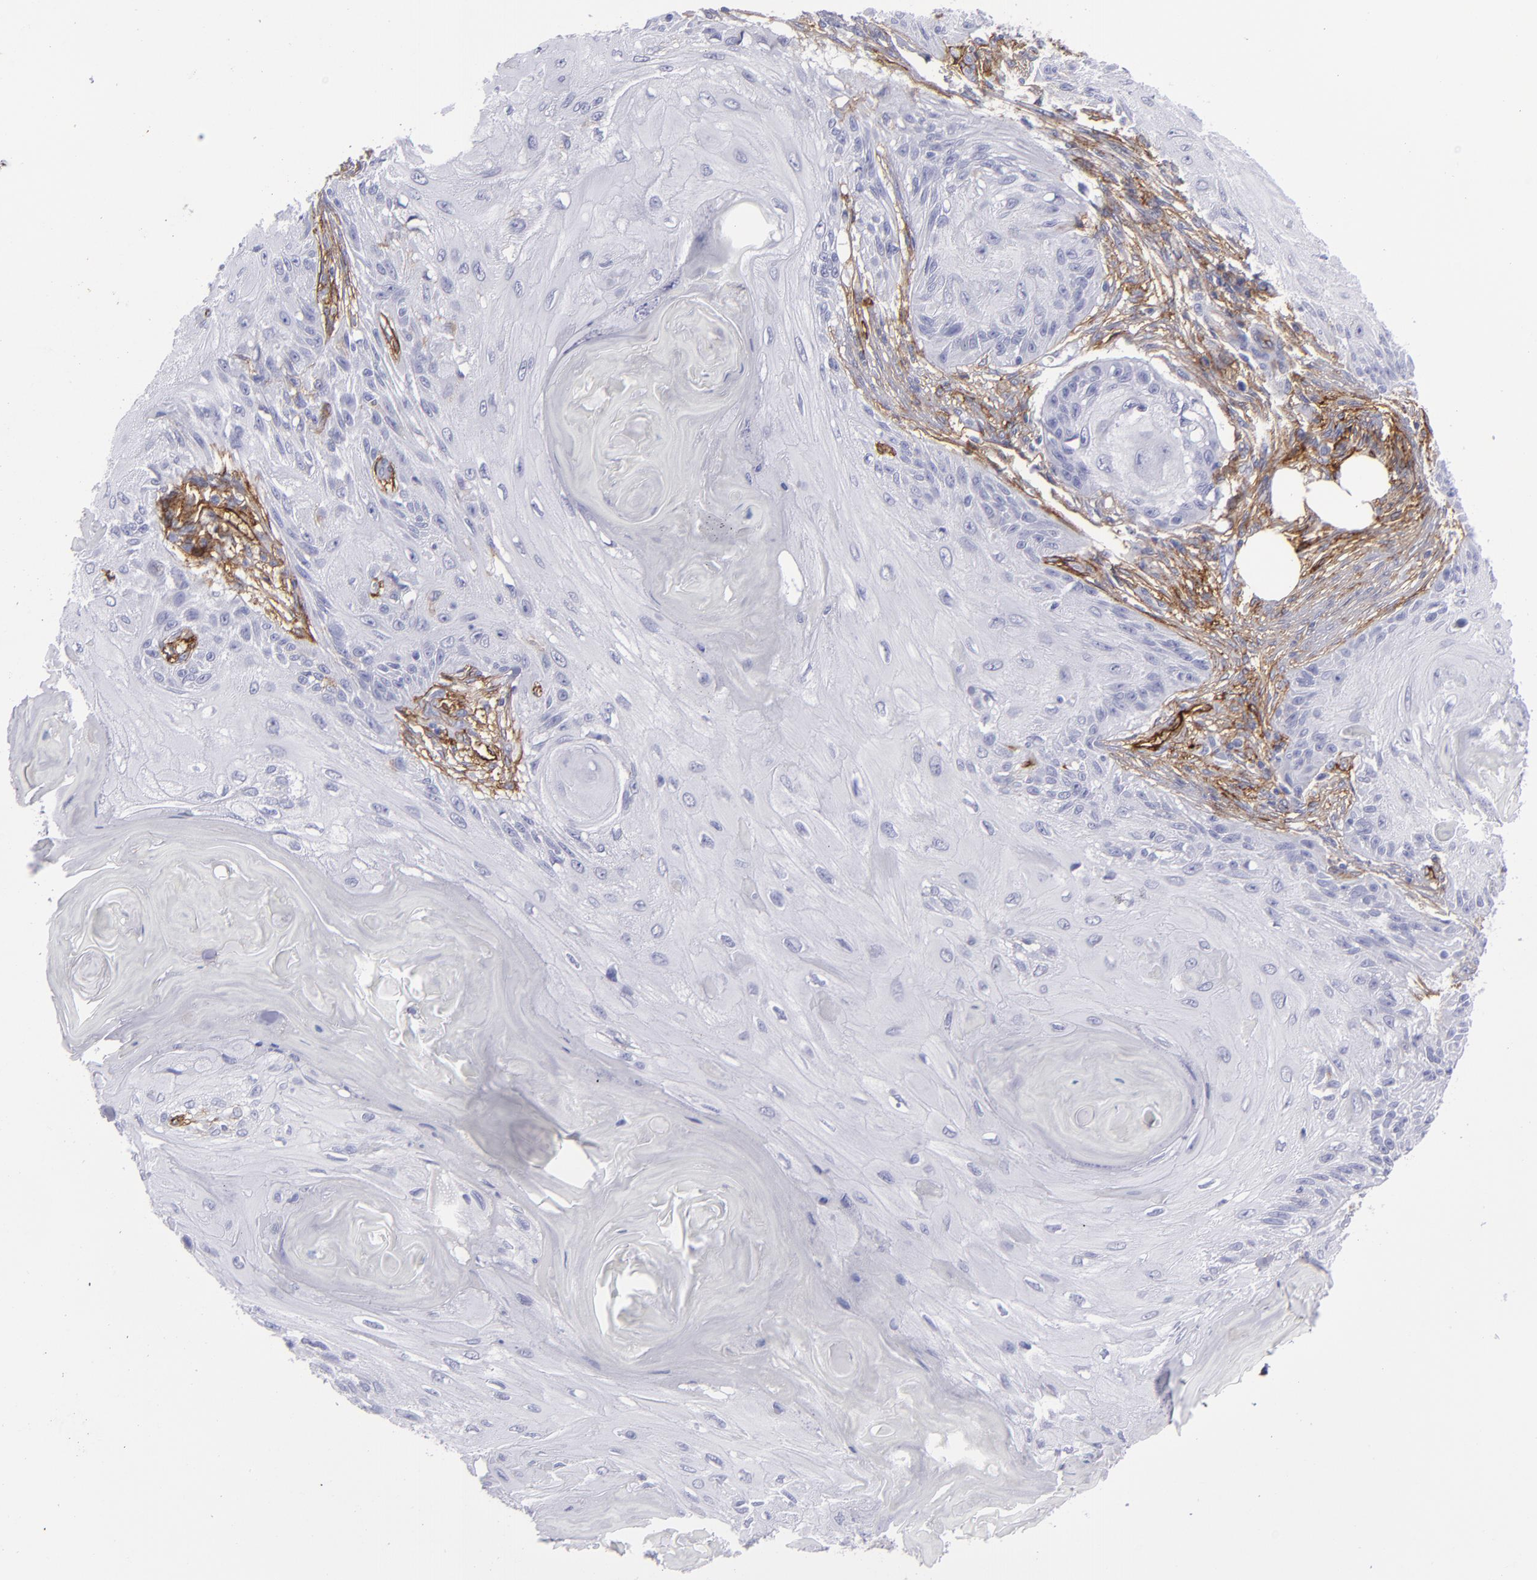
{"staining": {"intensity": "negative", "quantity": "none", "location": "none"}, "tissue": "skin cancer", "cell_type": "Tumor cells", "image_type": "cancer", "snomed": [{"axis": "morphology", "description": "Squamous cell carcinoma, NOS"}, {"axis": "topography", "description": "Skin"}], "caption": "Immunohistochemistry (IHC) micrograph of neoplastic tissue: skin cancer stained with DAB (3,3'-diaminobenzidine) reveals no significant protein staining in tumor cells.", "gene": "ACE", "patient": {"sex": "female", "age": 88}}